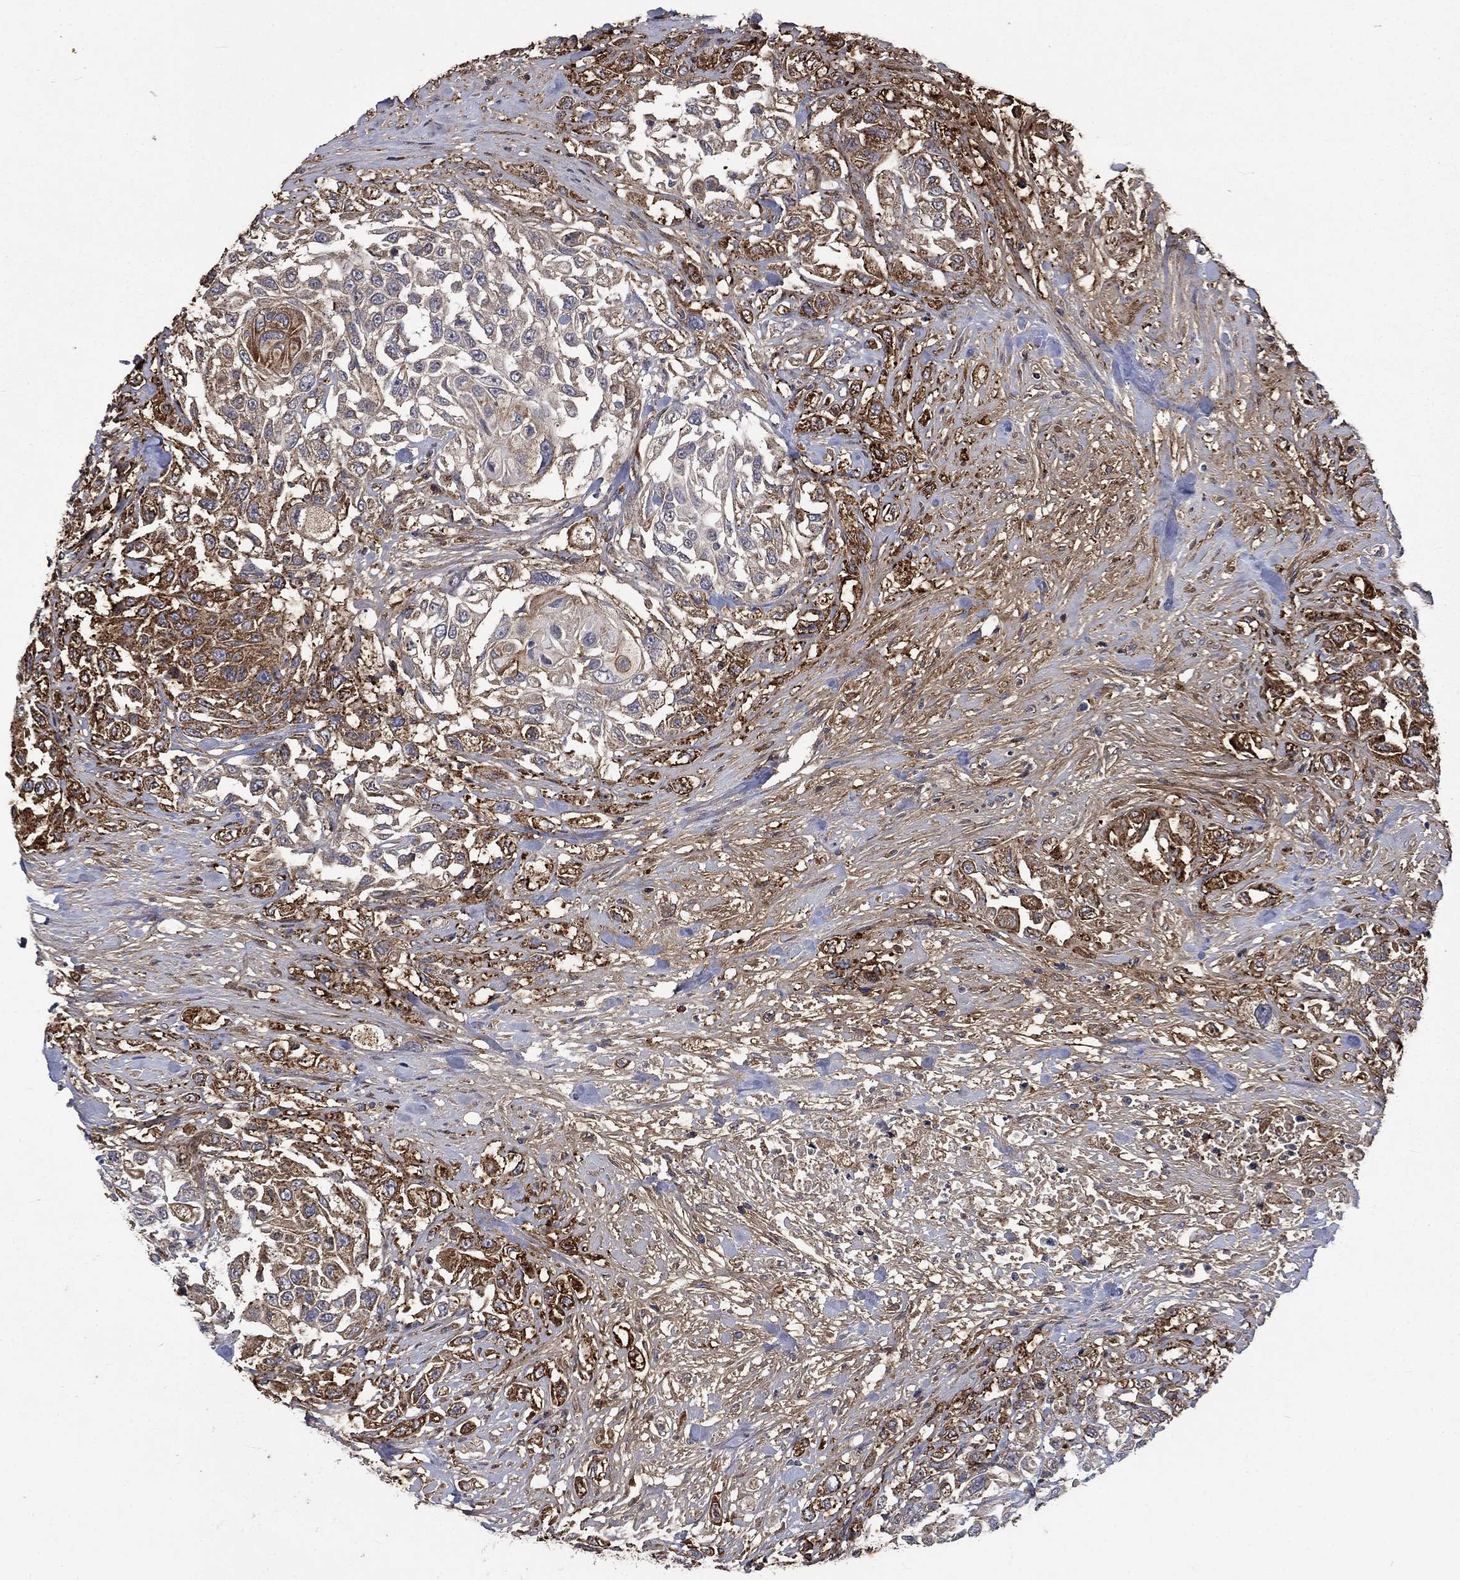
{"staining": {"intensity": "moderate", "quantity": "25%-75%", "location": "cytoplasmic/membranous"}, "tissue": "urothelial cancer", "cell_type": "Tumor cells", "image_type": "cancer", "snomed": [{"axis": "morphology", "description": "Urothelial carcinoma, High grade"}, {"axis": "topography", "description": "Urinary bladder"}], "caption": "A medium amount of moderate cytoplasmic/membranous expression is seen in approximately 25%-75% of tumor cells in urothelial cancer tissue.", "gene": "VCAN", "patient": {"sex": "female", "age": 56}}